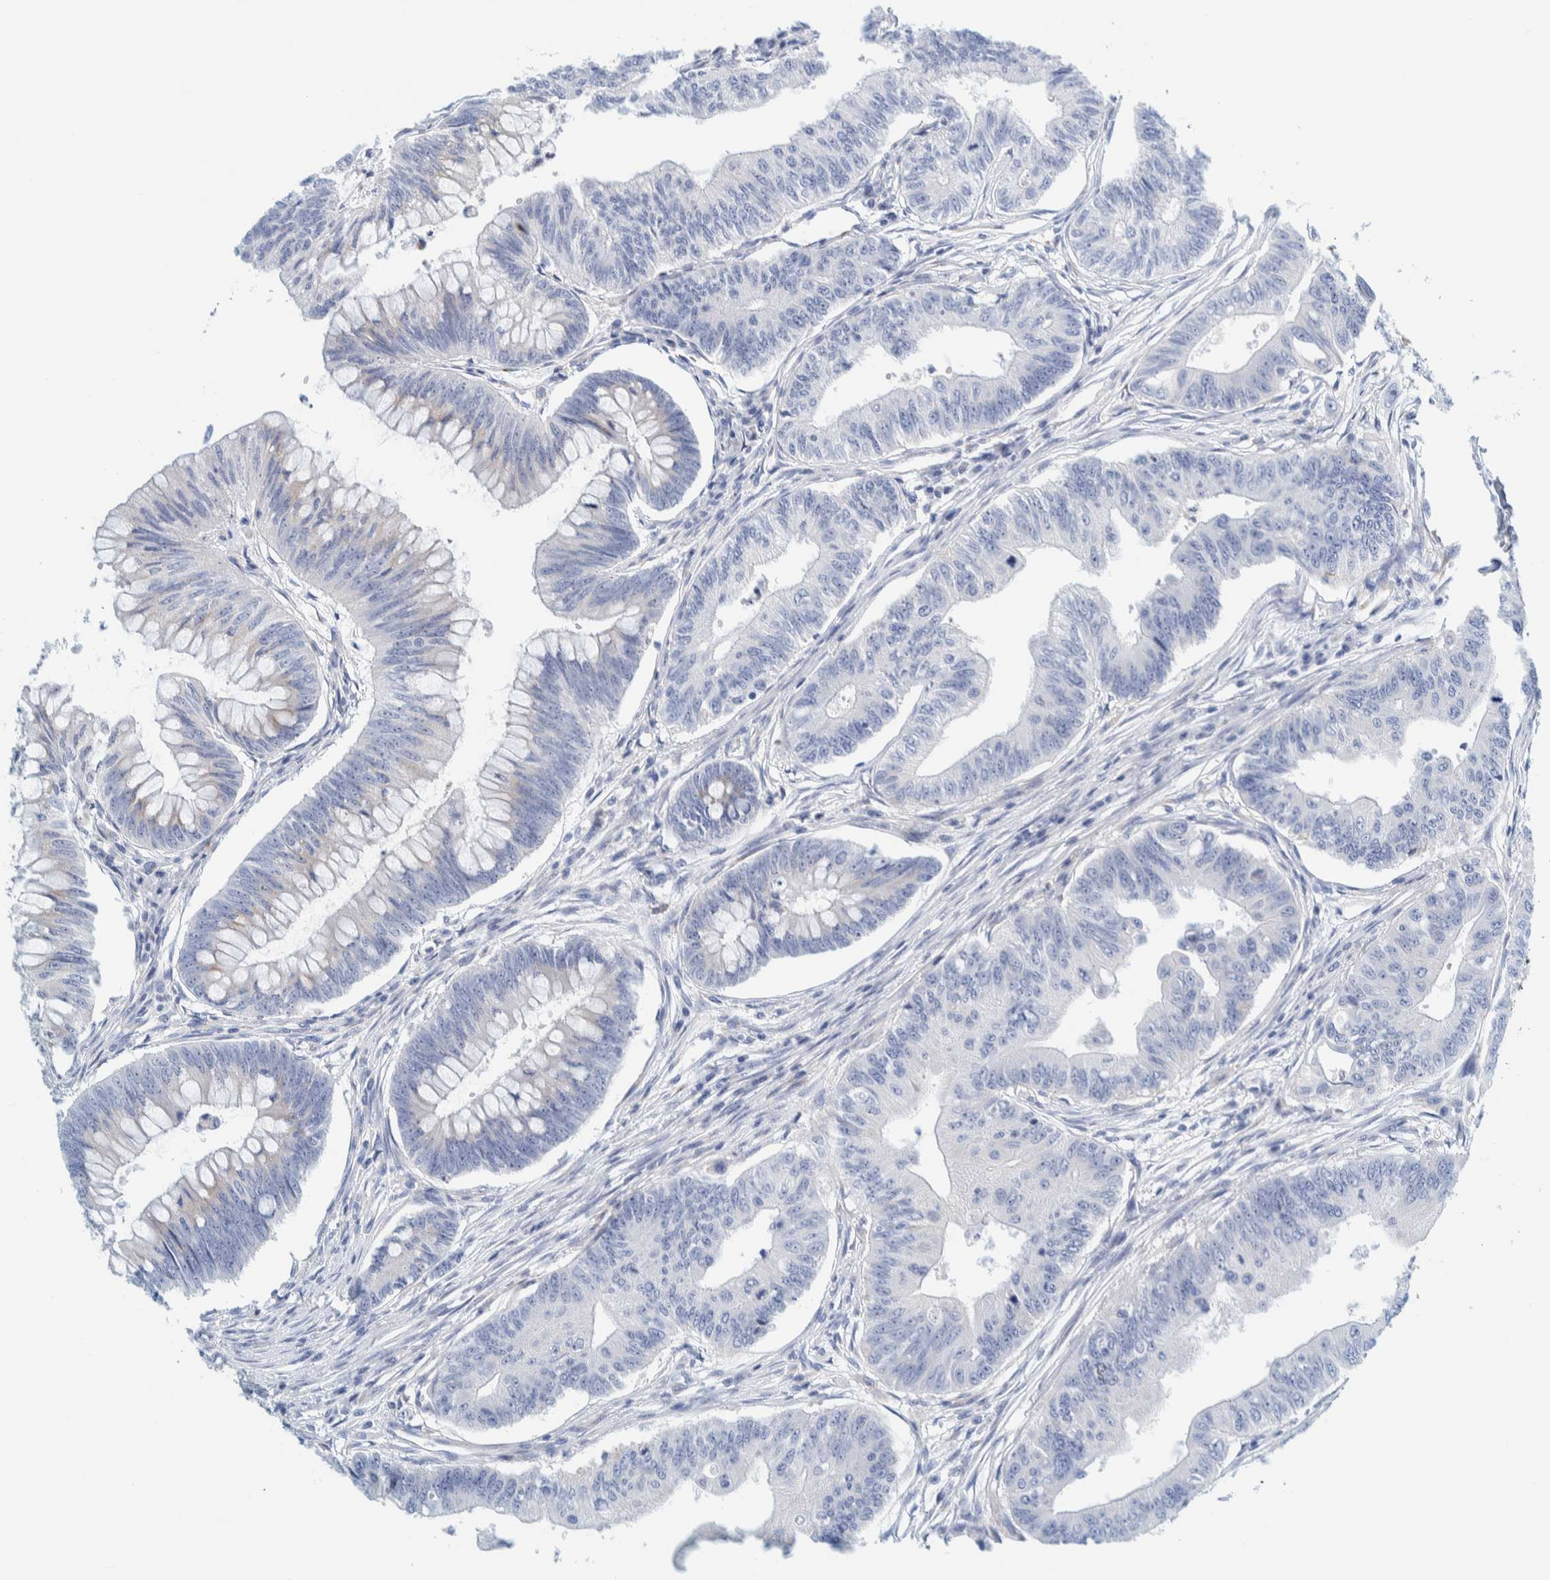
{"staining": {"intensity": "negative", "quantity": "none", "location": "none"}, "tissue": "colorectal cancer", "cell_type": "Tumor cells", "image_type": "cancer", "snomed": [{"axis": "morphology", "description": "Adenoma, NOS"}, {"axis": "morphology", "description": "Adenocarcinoma, NOS"}, {"axis": "topography", "description": "Colon"}], "caption": "This image is of colorectal cancer stained with immunohistochemistry (IHC) to label a protein in brown with the nuclei are counter-stained blue. There is no staining in tumor cells.", "gene": "MOG", "patient": {"sex": "male", "age": 79}}